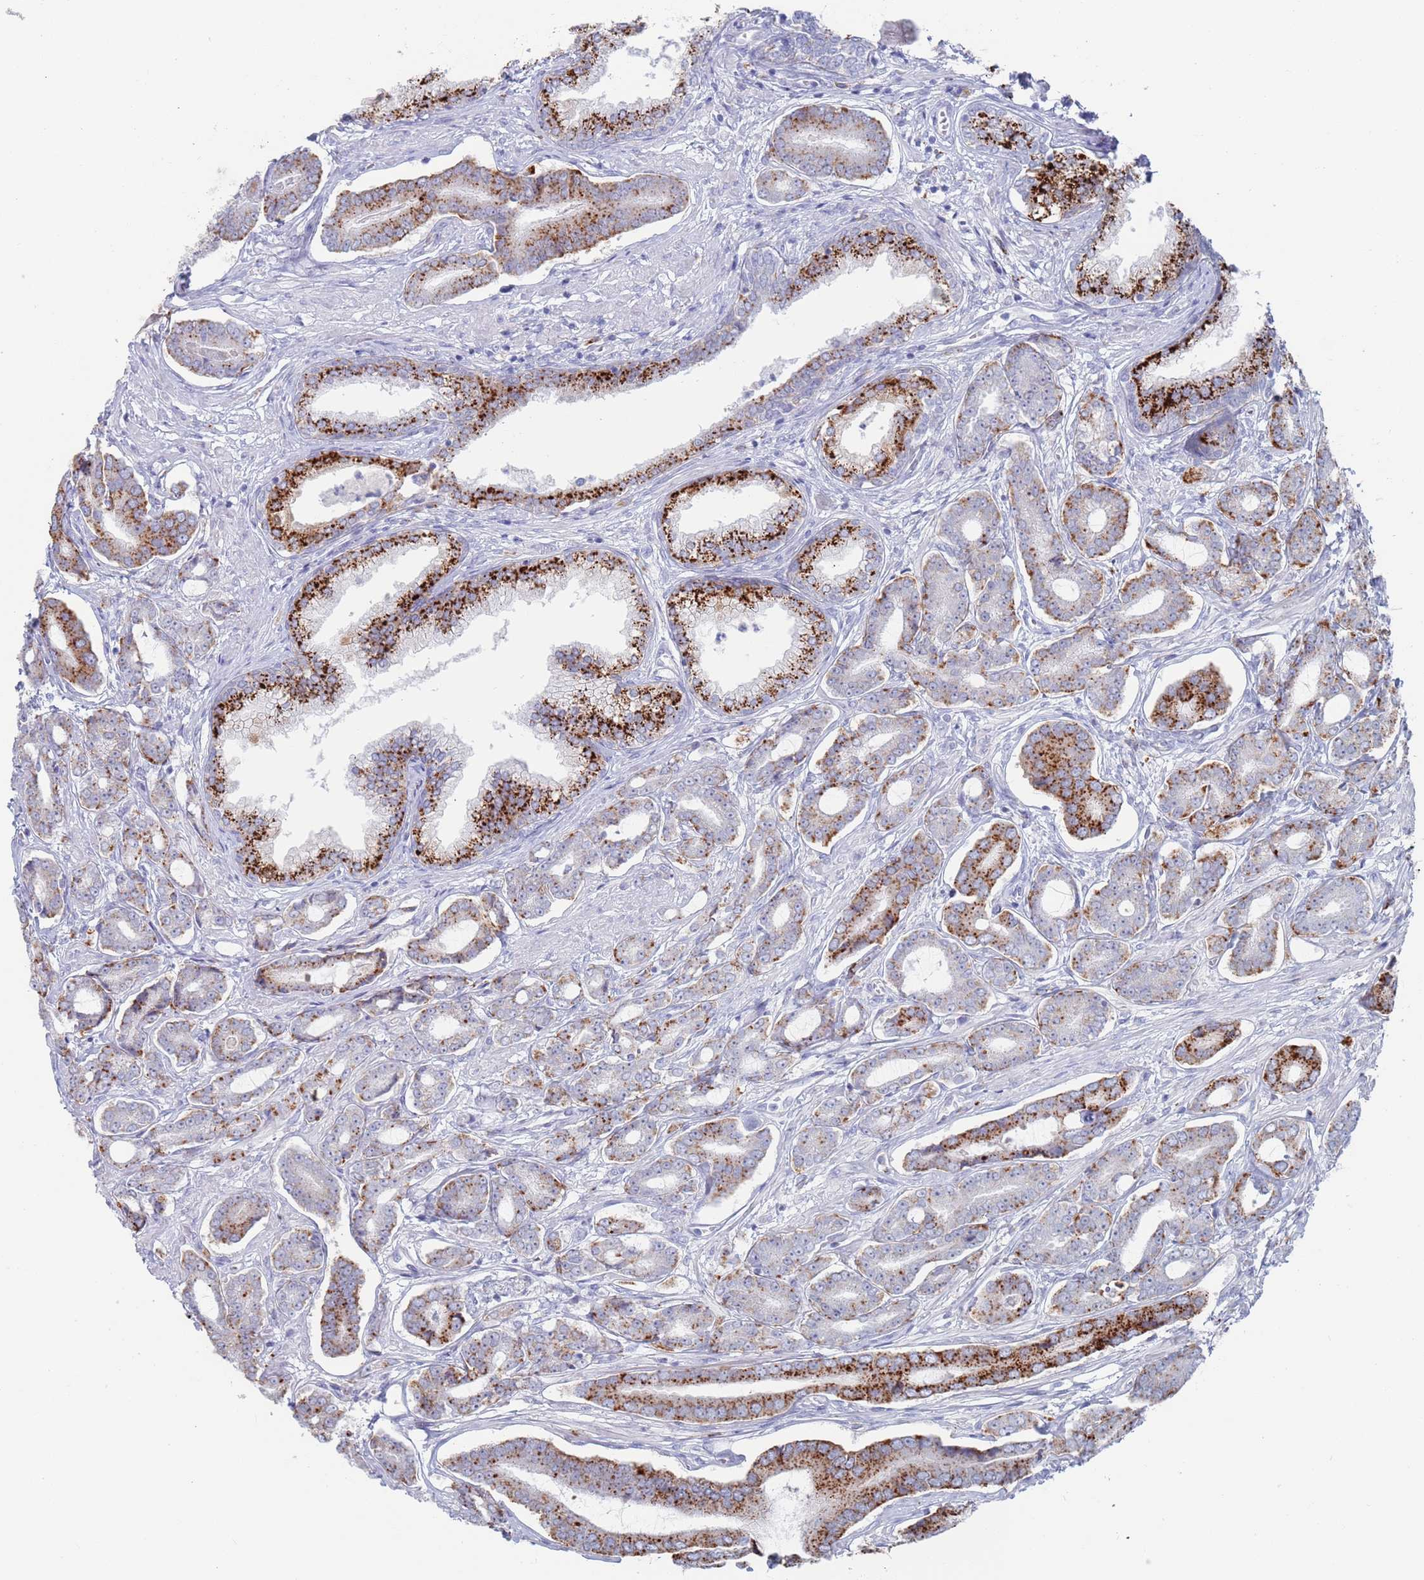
{"staining": {"intensity": "strong", "quantity": "25%-75%", "location": "cytoplasmic/membranous"}, "tissue": "prostate cancer", "cell_type": "Tumor cells", "image_type": "cancer", "snomed": [{"axis": "morphology", "description": "Adenocarcinoma, NOS"}, {"axis": "topography", "description": "Prostate and seminal vesicle, NOS"}], "caption": "The photomicrograph displays staining of adenocarcinoma (prostate), revealing strong cytoplasmic/membranous protein positivity (brown color) within tumor cells.", "gene": "FUCA1", "patient": {"sex": "male", "age": 76}}